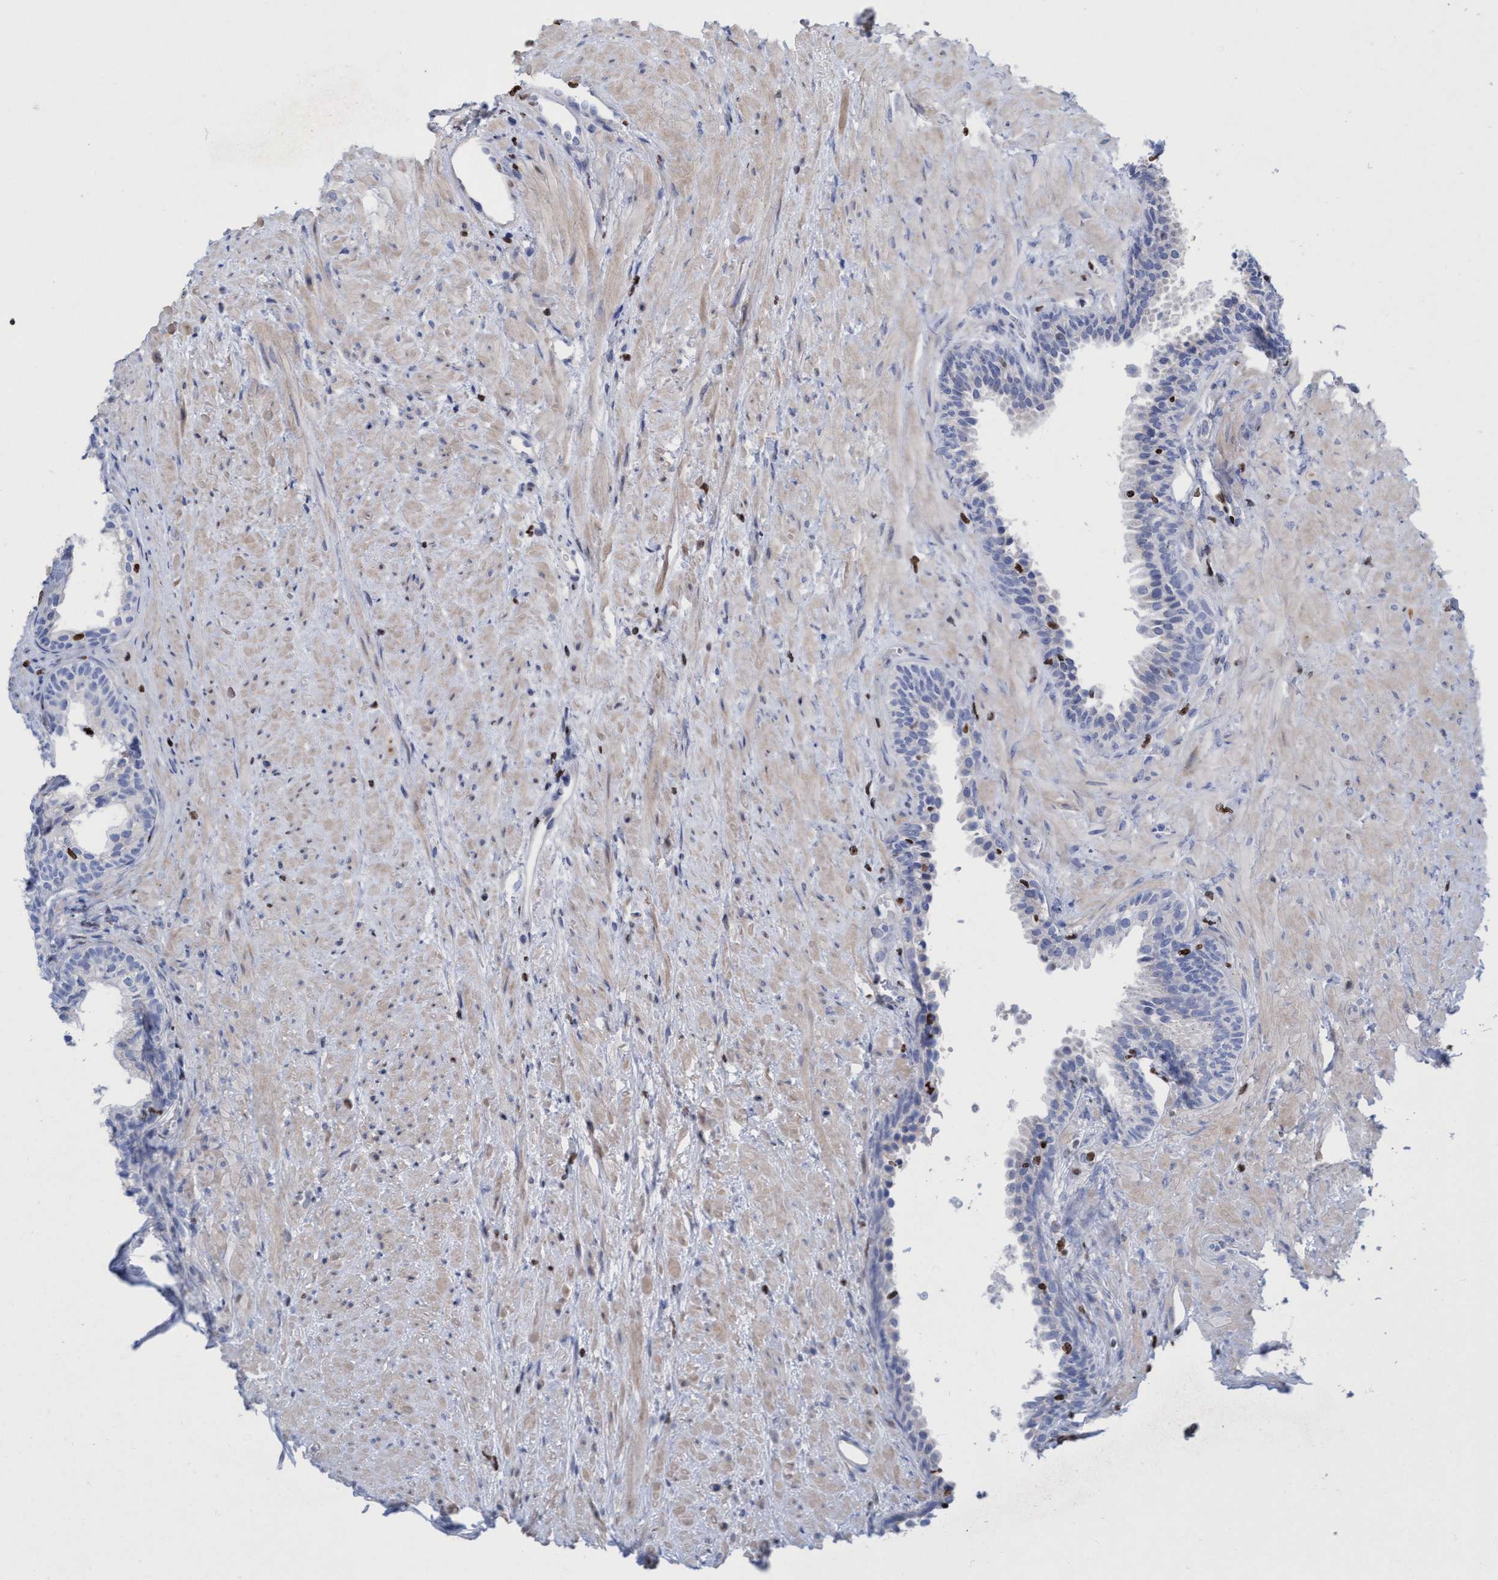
{"staining": {"intensity": "negative", "quantity": "none", "location": "none"}, "tissue": "prostate", "cell_type": "Glandular cells", "image_type": "normal", "snomed": [{"axis": "morphology", "description": "Normal tissue, NOS"}, {"axis": "topography", "description": "Prostate"}], "caption": "This is an immunohistochemistry (IHC) histopathology image of benign human prostate. There is no positivity in glandular cells.", "gene": "CBX2", "patient": {"sex": "male", "age": 76}}